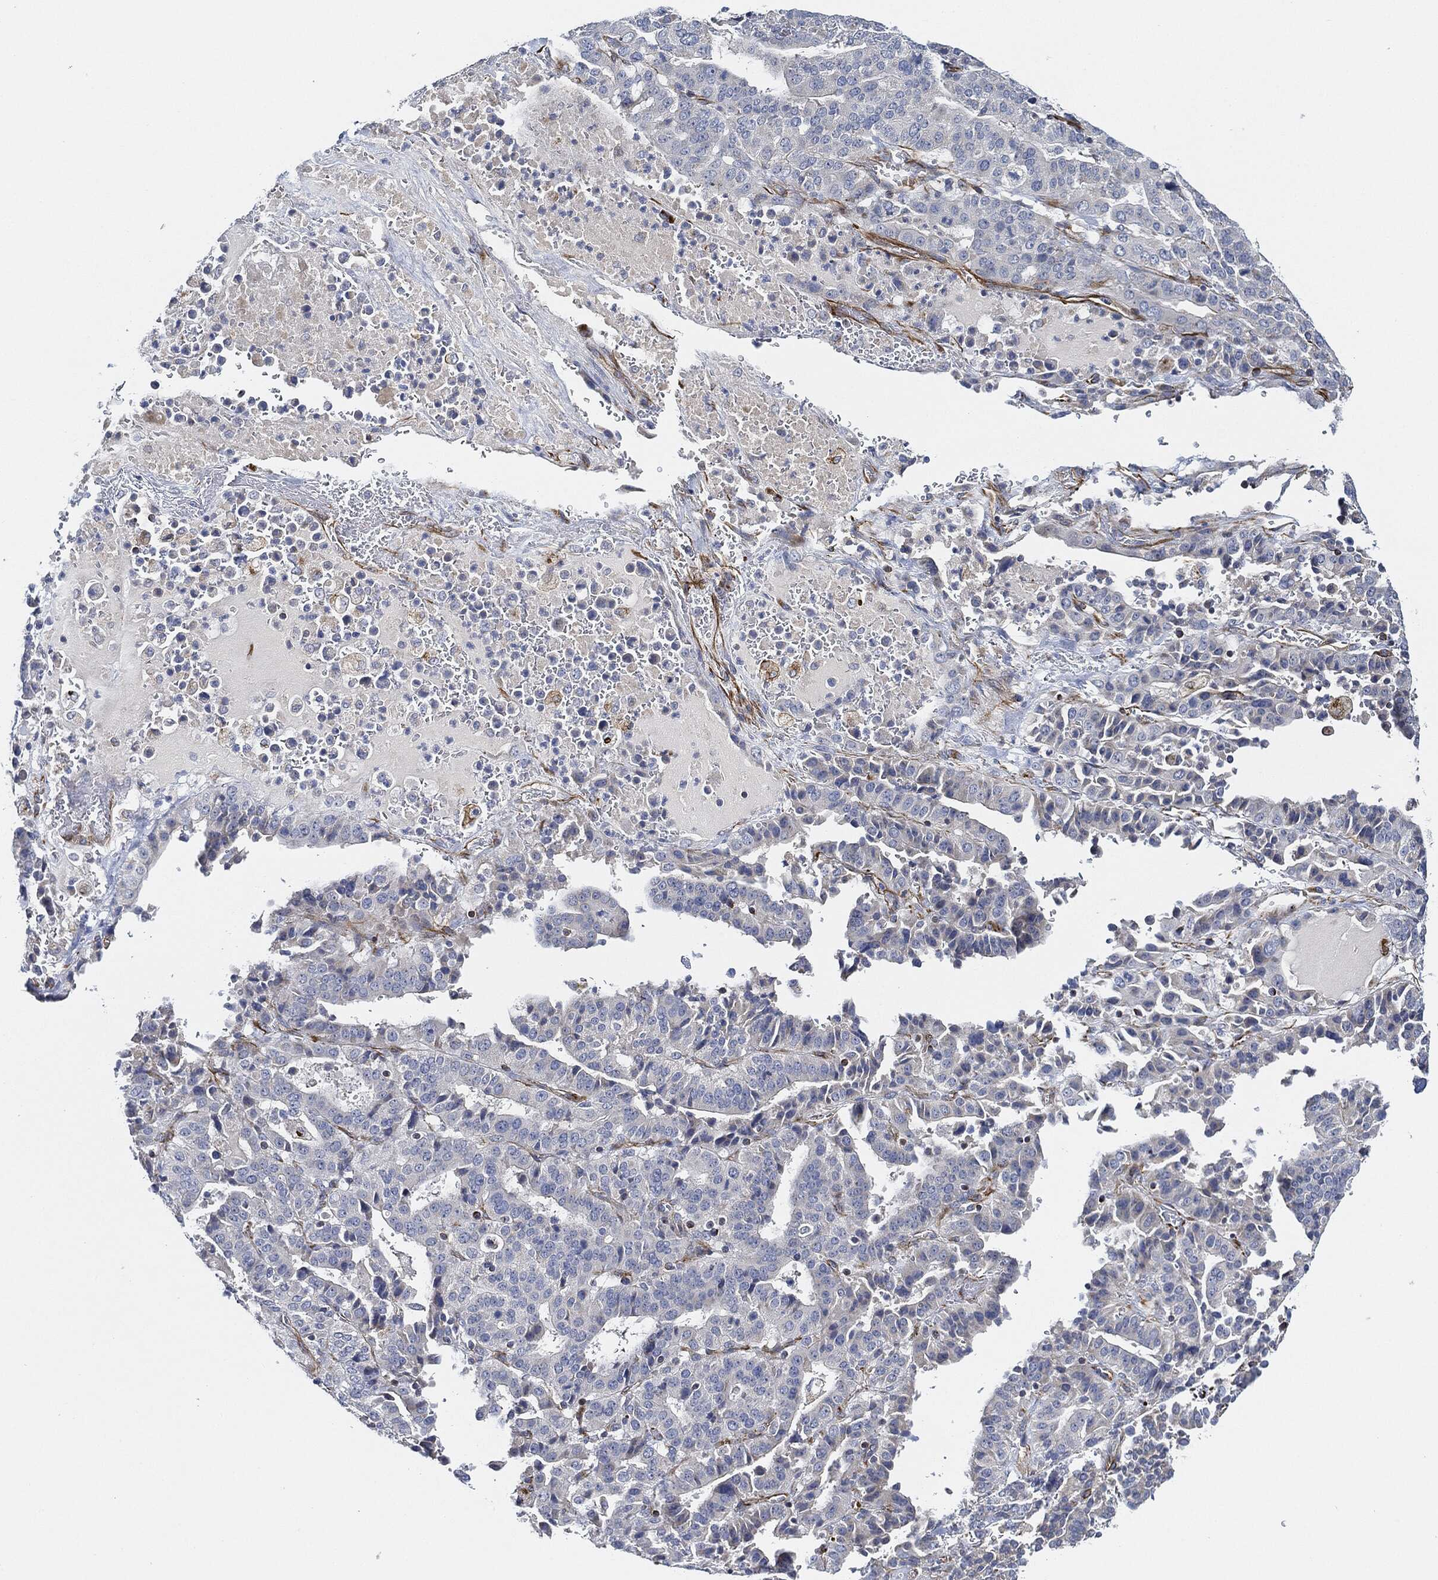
{"staining": {"intensity": "negative", "quantity": "none", "location": "none"}, "tissue": "stomach cancer", "cell_type": "Tumor cells", "image_type": "cancer", "snomed": [{"axis": "morphology", "description": "Adenocarcinoma, NOS"}, {"axis": "topography", "description": "Stomach"}], "caption": "High magnification brightfield microscopy of stomach cancer (adenocarcinoma) stained with DAB (3,3'-diaminobenzidine) (brown) and counterstained with hematoxylin (blue): tumor cells show no significant expression.", "gene": "THSD1", "patient": {"sex": "male", "age": 48}}